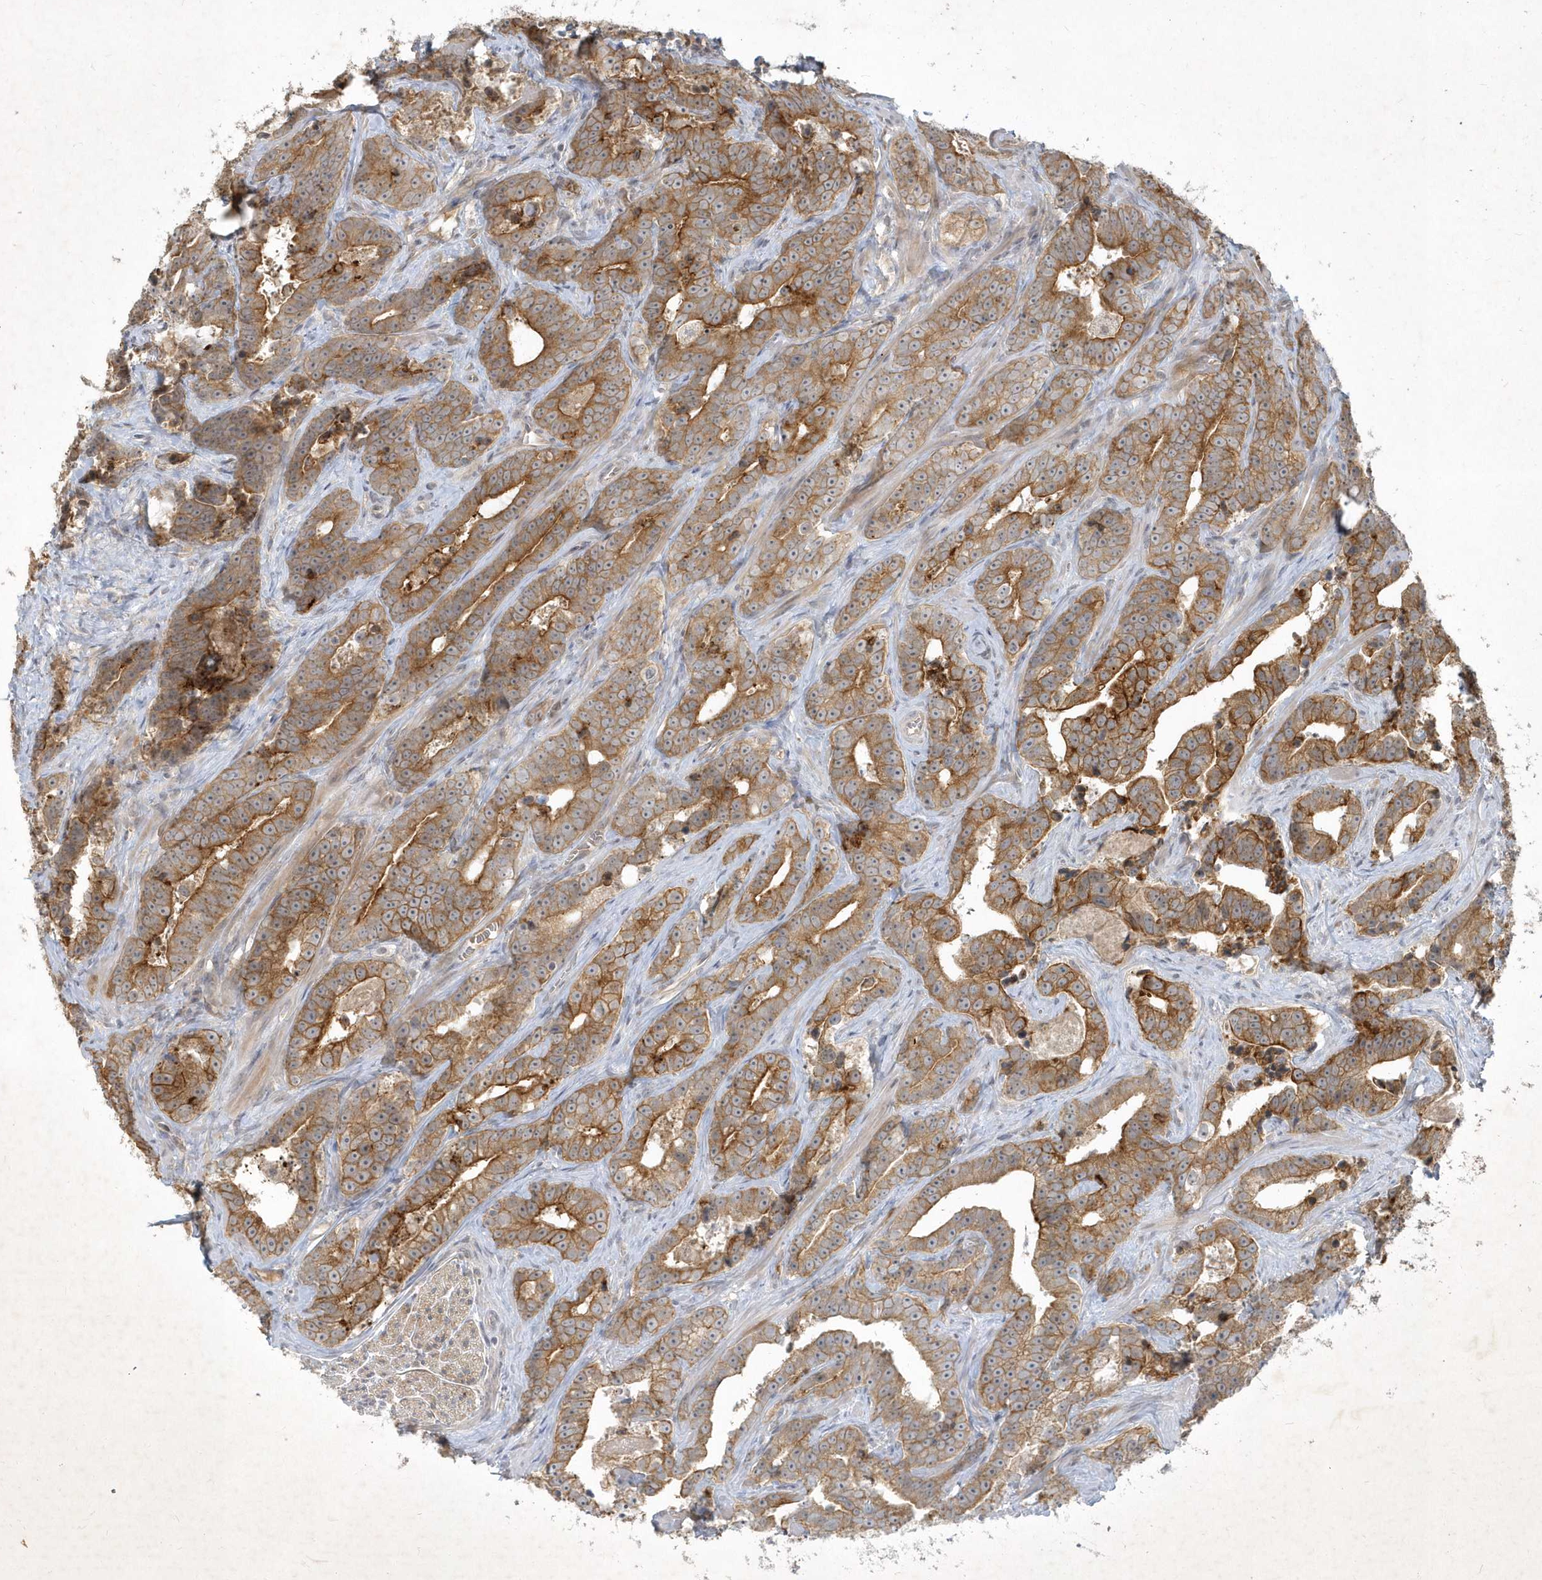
{"staining": {"intensity": "strong", "quantity": ">75%", "location": "cytoplasmic/membranous"}, "tissue": "prostate cancer", "cell_type": "Tumor cells", "image_type": "cancer", "snomed": [{"axis": "morphology", "description": "Adenocarcinoma, High grade"}, {"axis": "topography", "description": "Prostate"}], "caption": "IHC of human high-grade adenocarcinoma (prostate) demonstrates high levels of strong cytoplasmic/membranous positivity in approximately >75% of tumor cells.", "gene": "BOD1", "patient": {"sex": "male", "age": 62}}